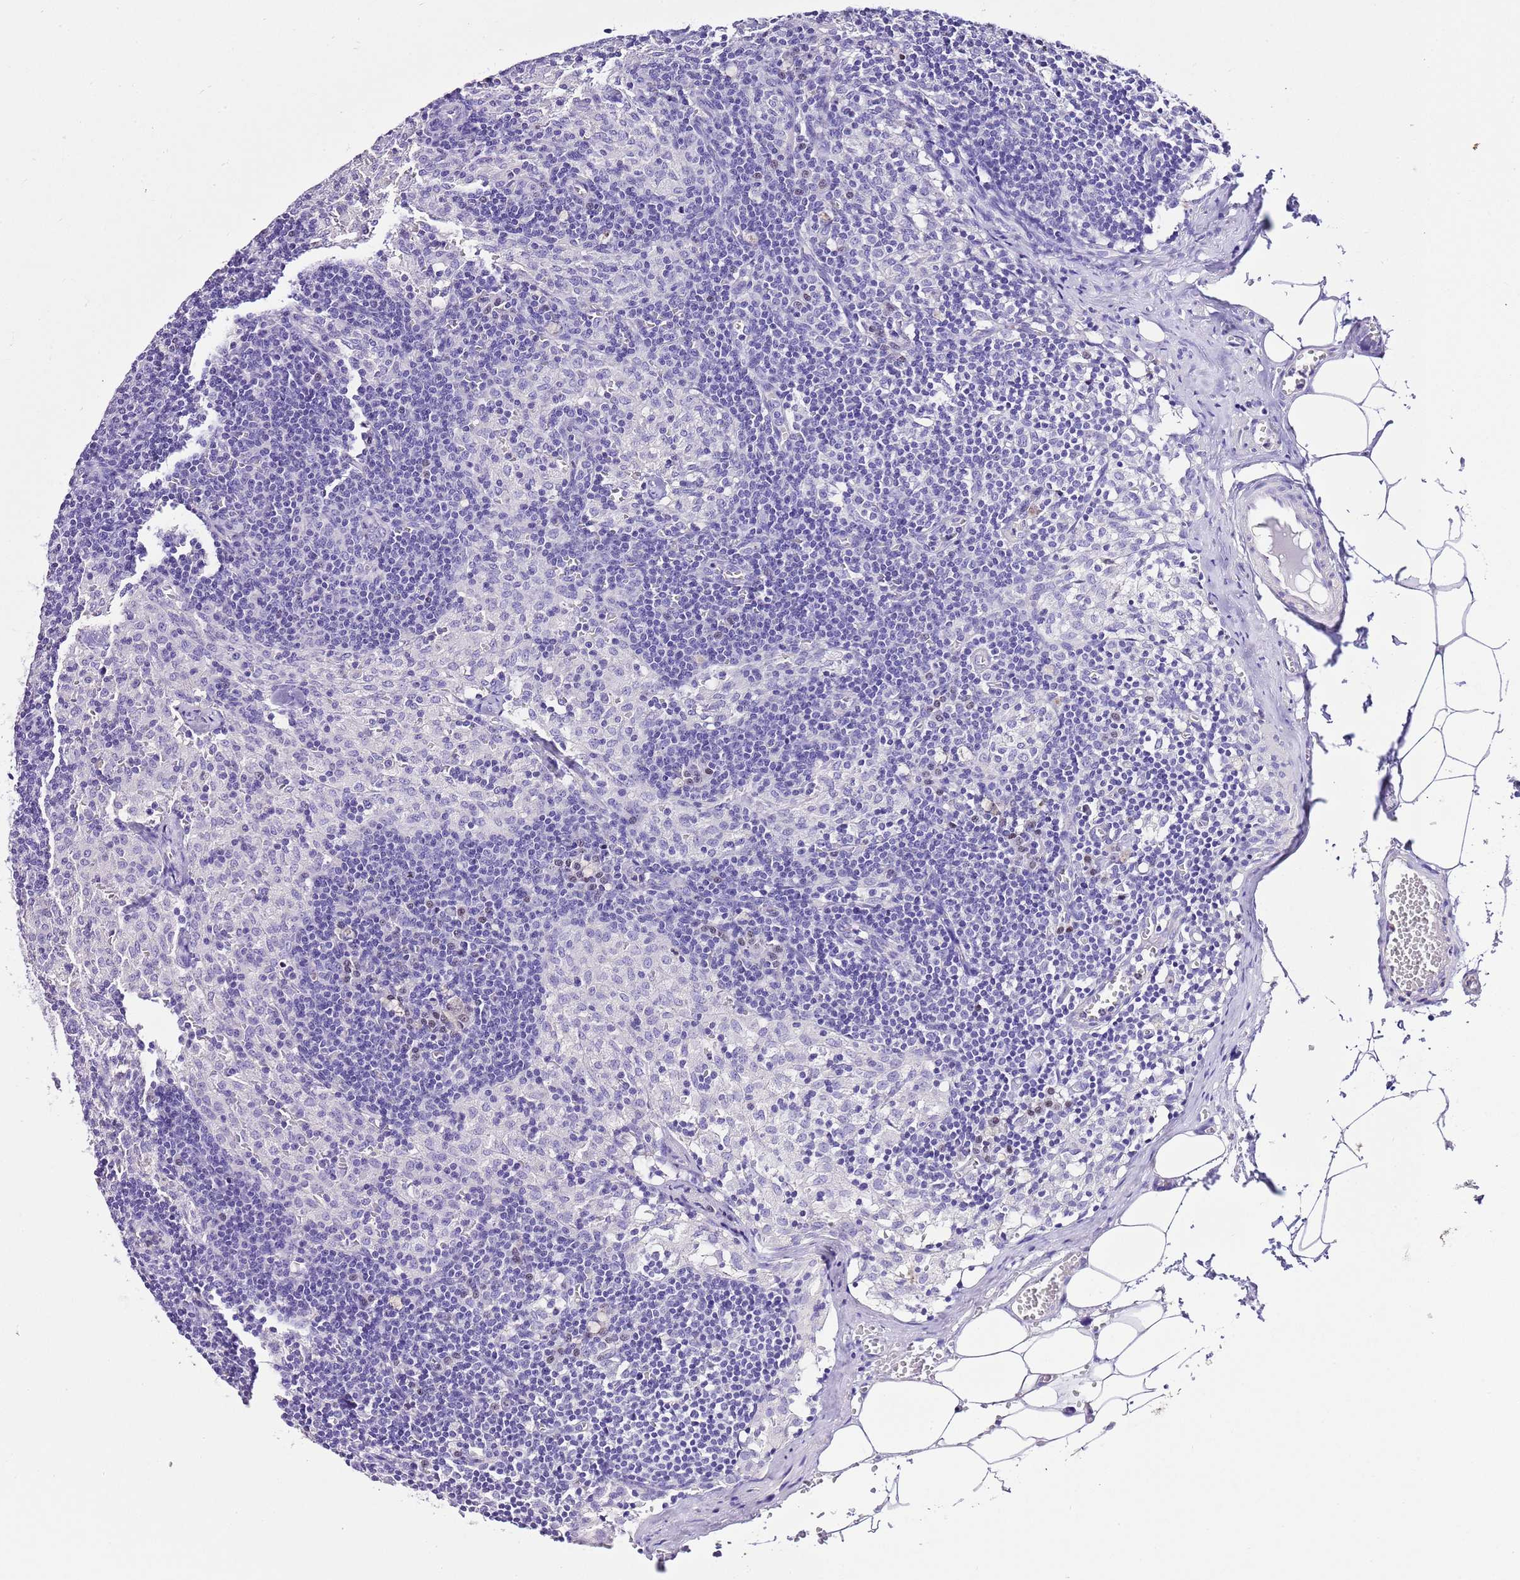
{"staining": {"intensity": "negative", "quantity": "none", "location": "none"}, "tissue": "lymph node", "cell_type": "Germinal center cells", "image_type": "normal", "snomed": [{"axis": "morphology", "description": "Normal tissue, NOS"}, {"axis": "topography", "description": "Lymph node"}], "caption": "Immunohistochemistry micrograph of unremarkable lymph node stained for a protein (brown), which reveals no positivity in germinal center cells.", "gene": "BHLHA15", "patient": {"sex": "female", "age": 42}}